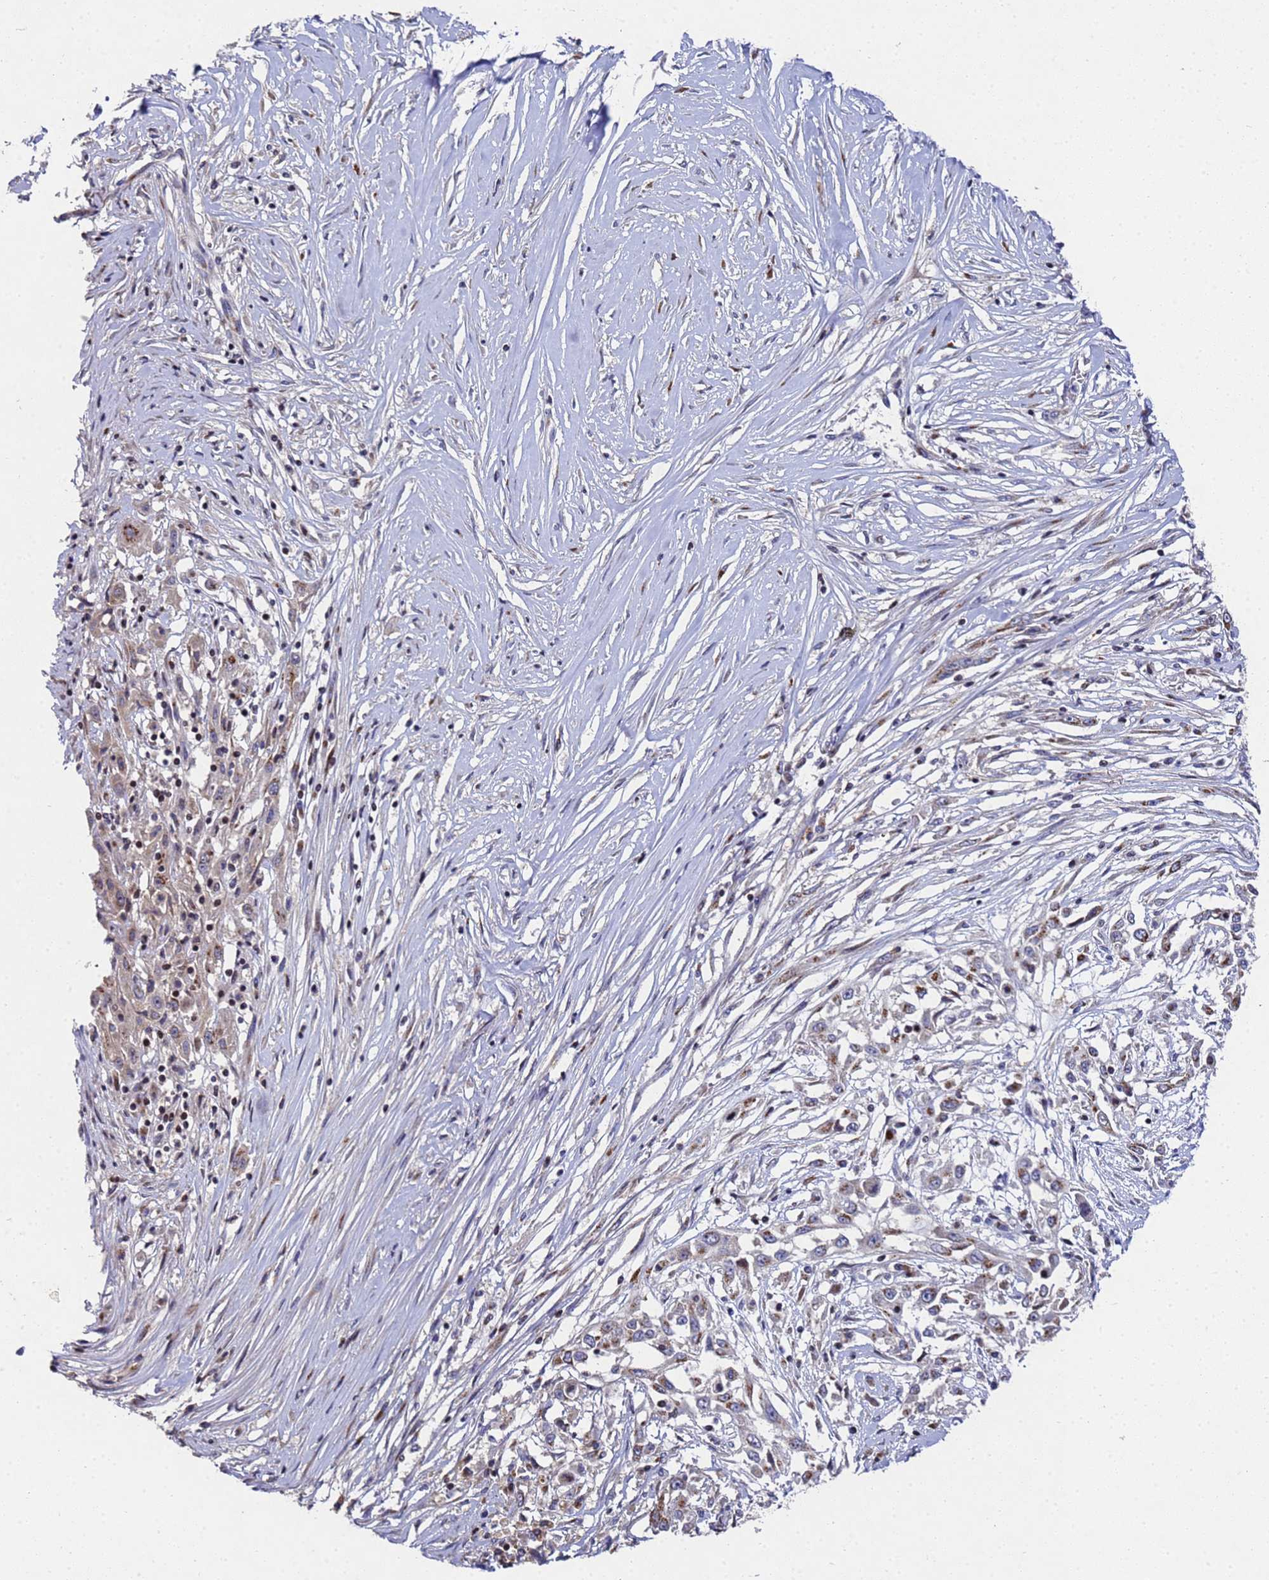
{"staining": {"intensity": "moderate", "quantity": "25%-75%", "location": "cytoplasmic/membranous"}, "tissue": "skin cancer", "cell_type": "Tumor cells", "image_type": "cancer", "snomed": [{"axis": "morphology", "description": "Squamous cell carcinoma, NOS"}, {"axis": "morphology", "description": "Squamous cell carcinoma, metastatic, NOS"}, {"axis": "topography", "description": "Skin"}, {"axis": "topography", "description": "Lymph node"}], "caption": "Immunohistochemical staining of skin cancer (squamous cell carcinoma) displays medium levels of moderate cytoplasmic/membranous protein positivity in about 25%-75% of tumor cells.", "gene": "NSUN6", "patient": {"sex": "male", "age": 75}}